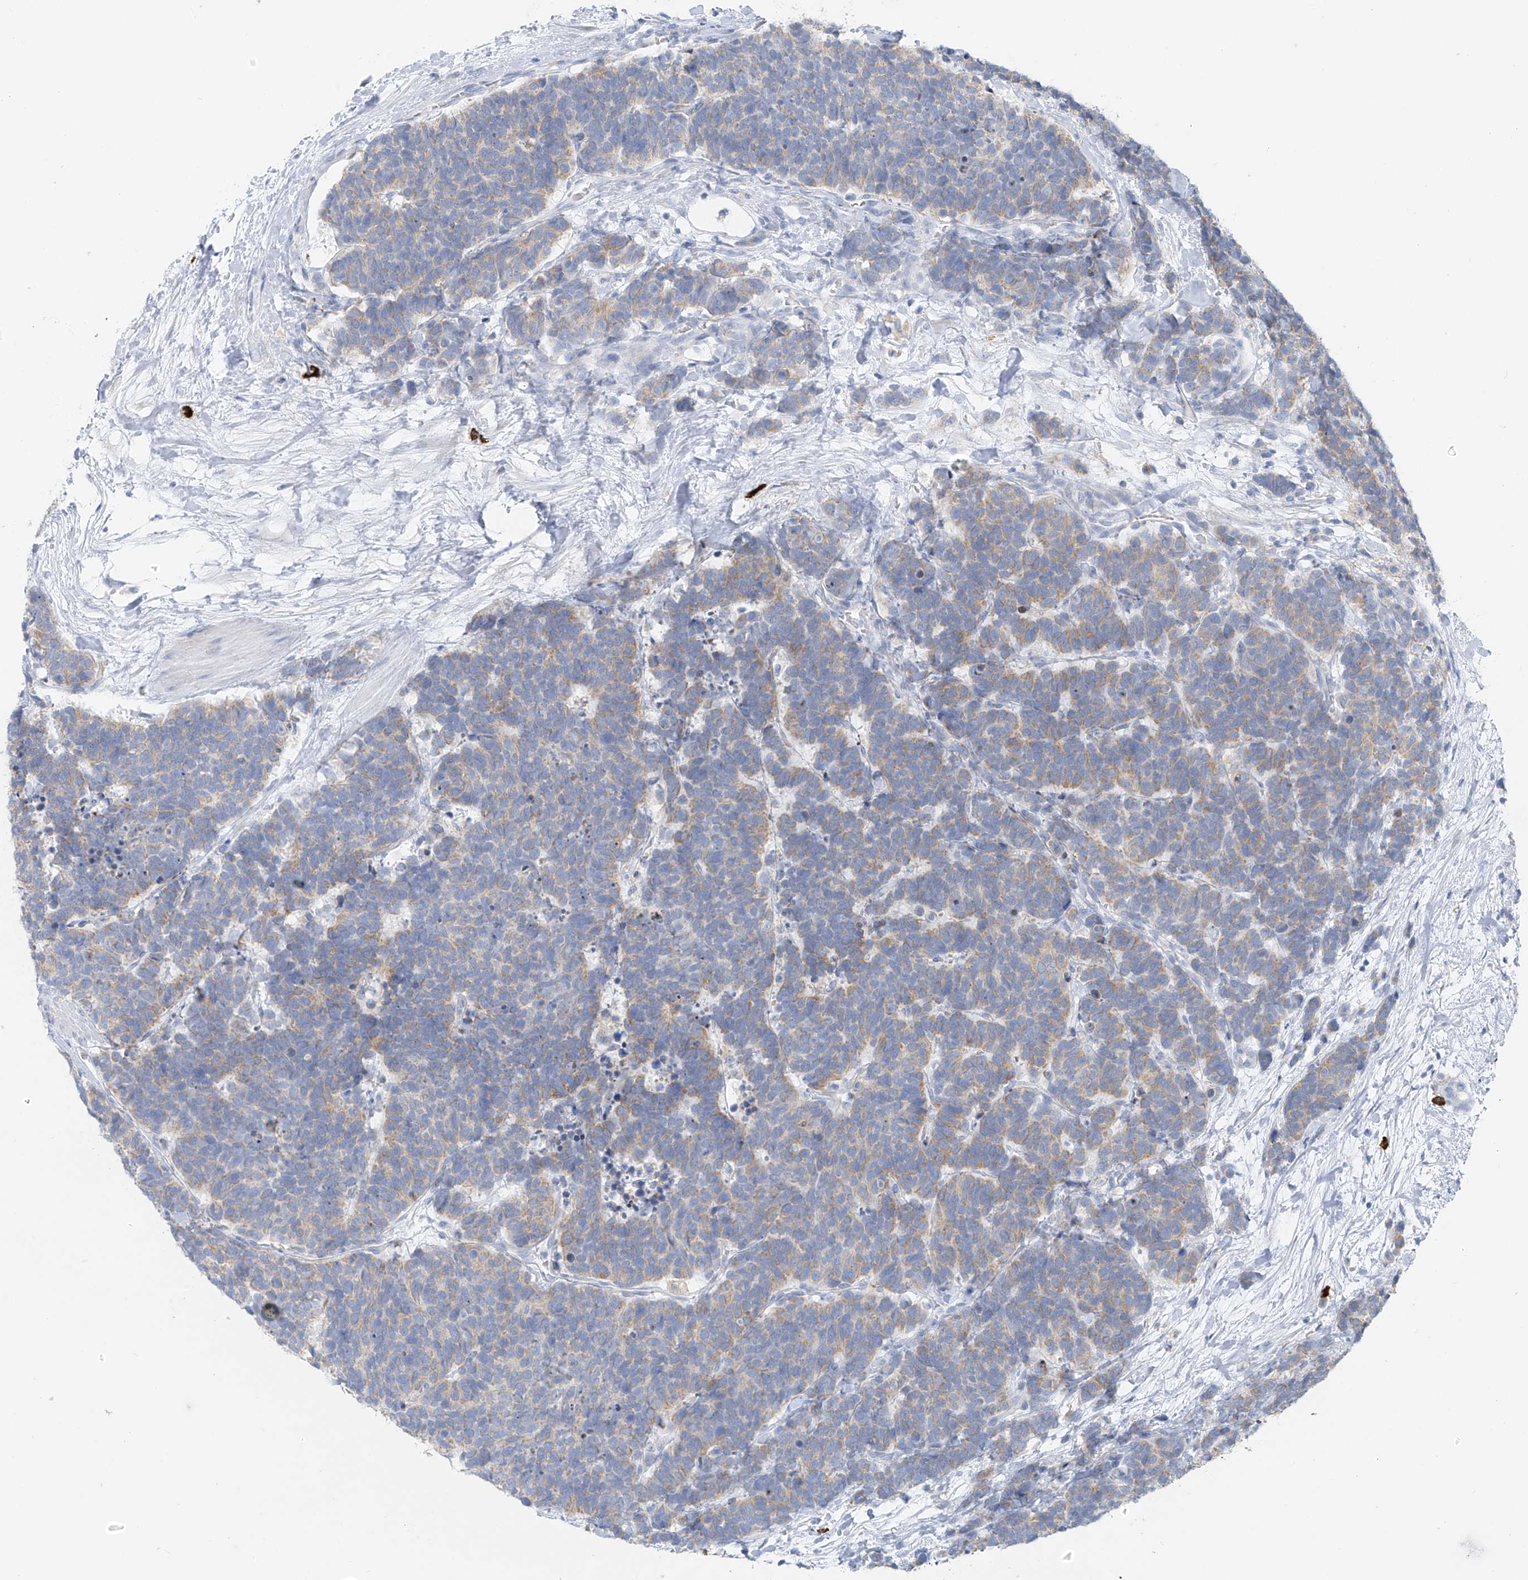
{"staining": {"intensity": "weak", "quantity": "25%-75%", "location": "cytoplasmic/membranous"}, "tissue": "carcinoid", "cell_type": "Tumor cells", "image_type": "cancer", "snomed": [{"axis": "morphology", "description": "Carcinoma, NOS"}, {"axis": "morphology", "description": "Carcinoid, malignant, NOS"}, {"axis": "topography", "description": "Urinary bladder"}], "caption": "Protein expression by immunohistochemistry shows weak cytoplasmic/membranous expression in approximately 25%-75% of tumor cells in carcinoid.", "gene": "POMGNT2", "patient": {"sex": "male", "age": 57}}